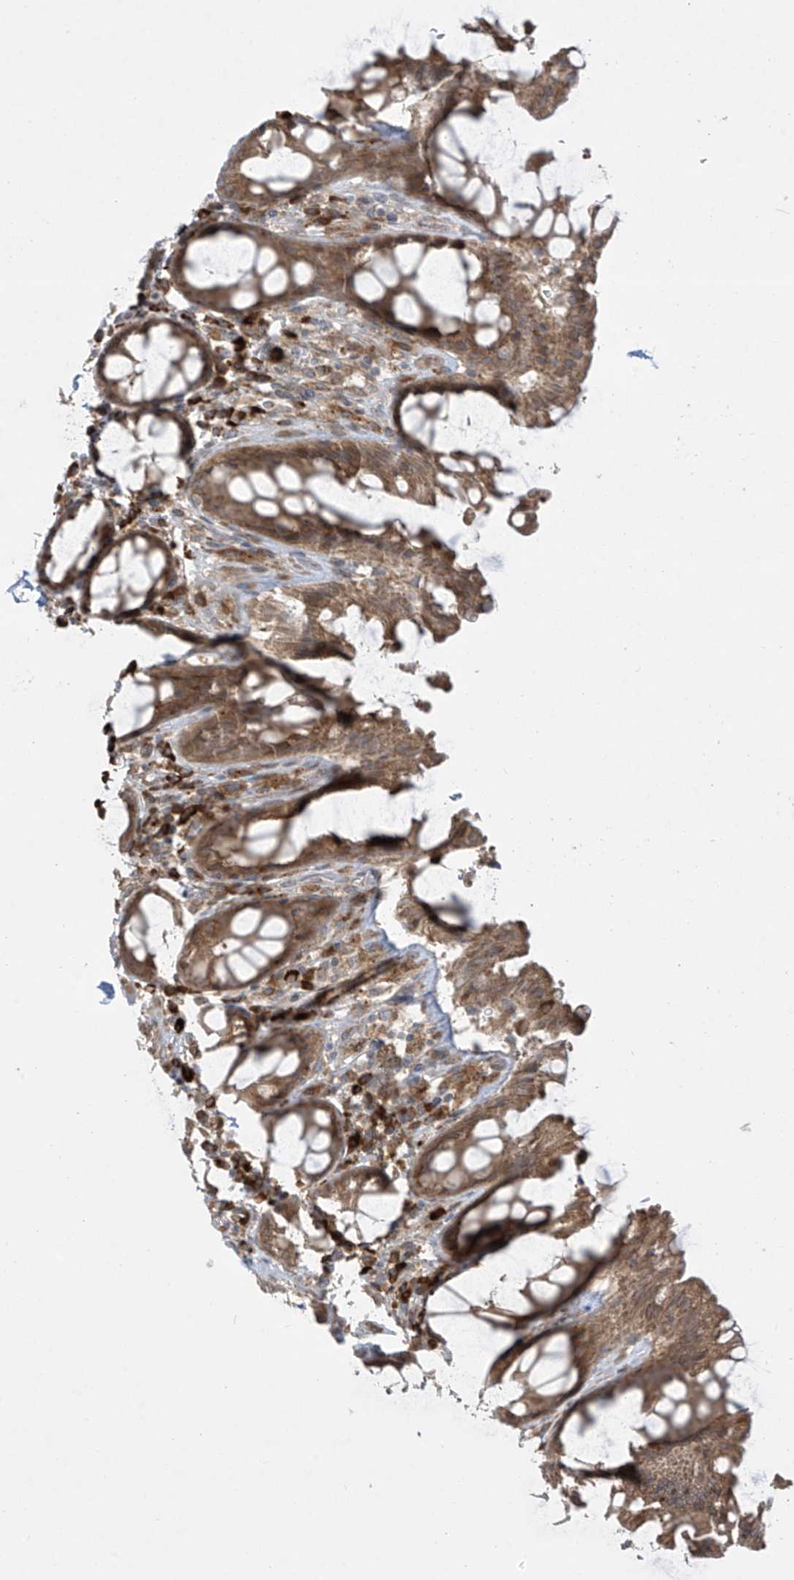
{"staining": {"intensity": "moderate", "quantity": ">75%", "location": "cytoplasmic/membranous"}, "tissue": "rectum", "cell_type": "Glandular cells", "image_type": "normal", "snomed": [{"axis": "morphology", "description": "Normal tissue, NOS"}, {"axis": "topography", "description": "Rectum"}], "caption": "Rectum stained with a brown dye shows moderate cytoplasmic/membranous positive expression in about >75% of glandular cells.", "gene": "PPAT", "patient": {"sex": "male", "age": 64}}